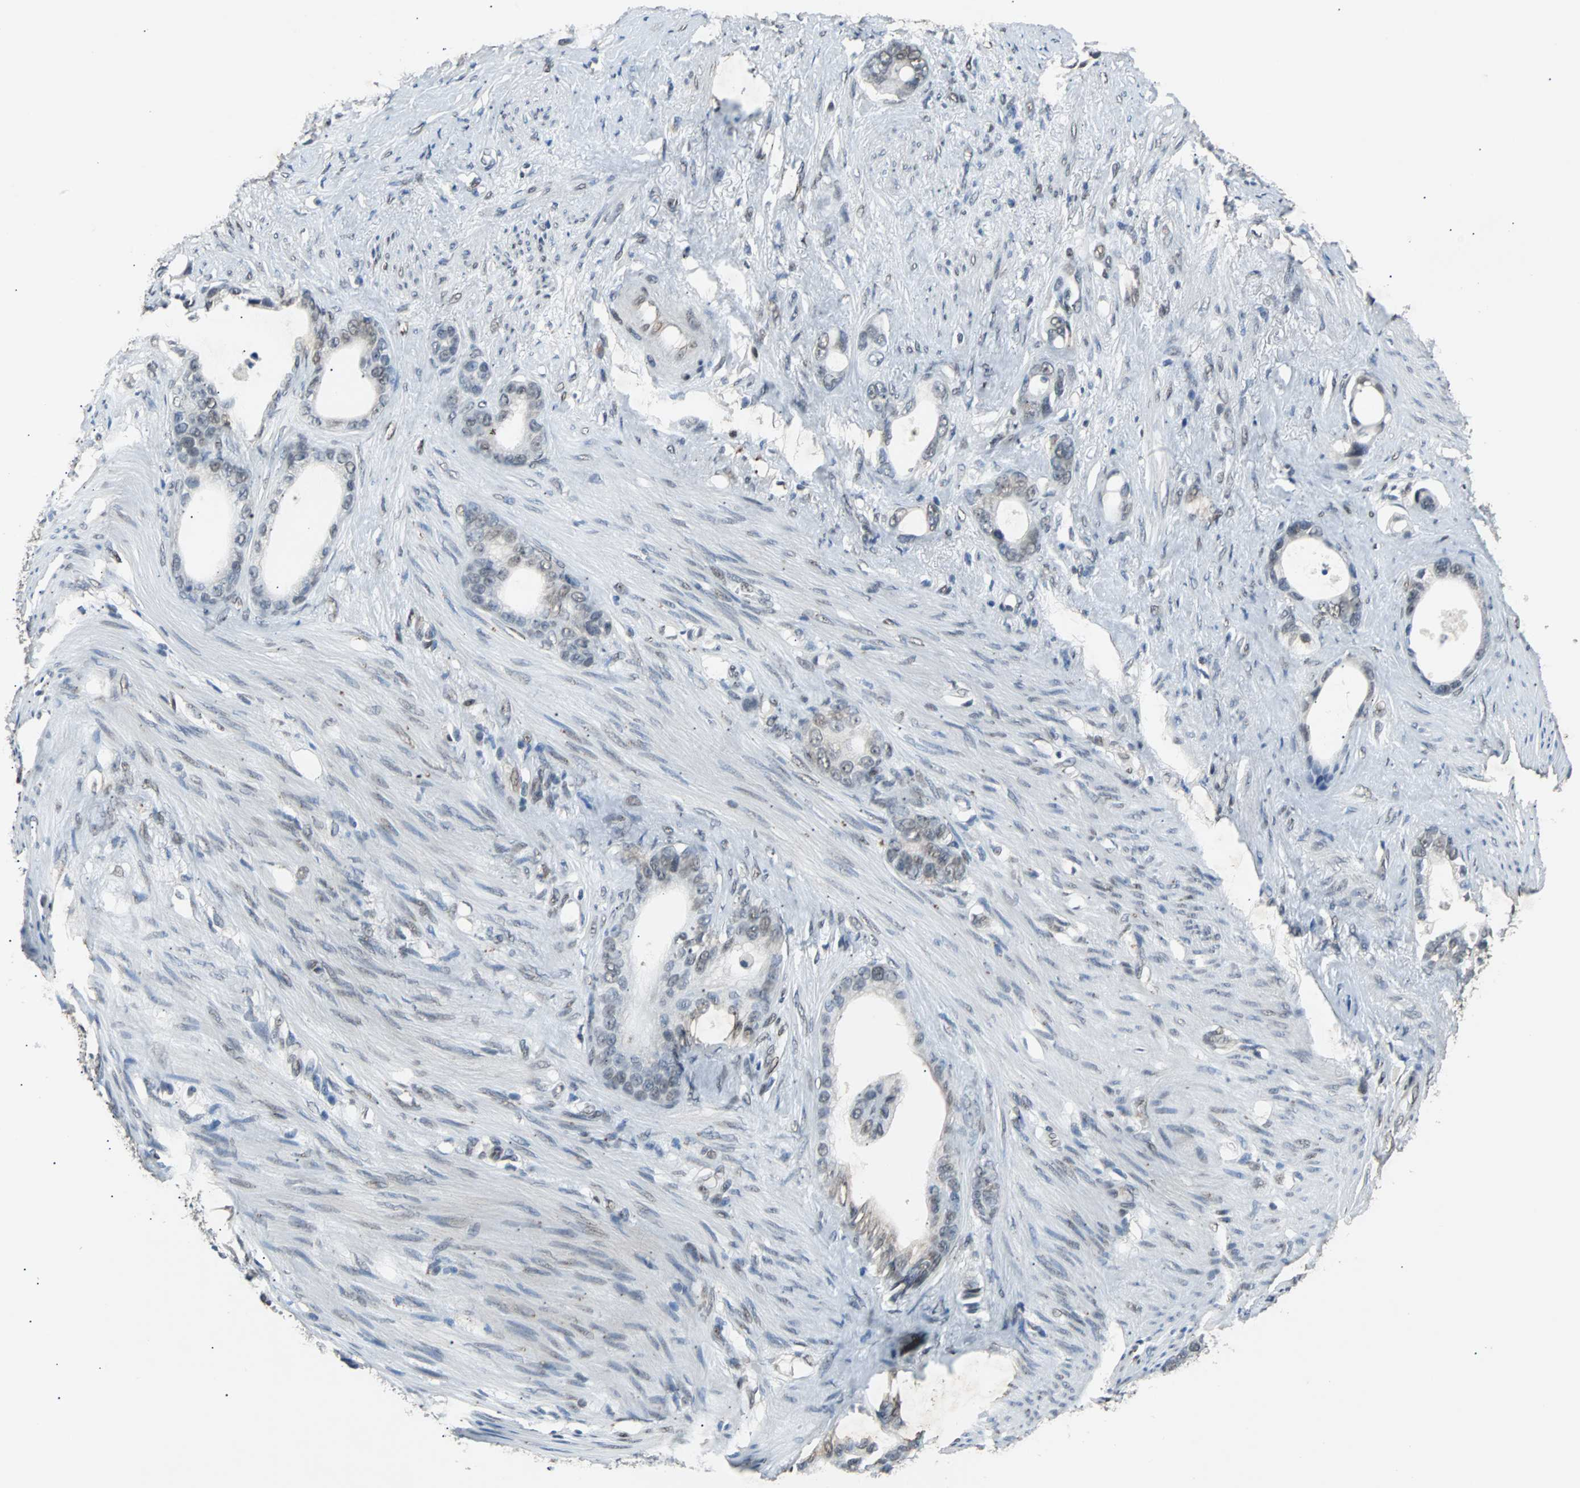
{"staining": {"intensity": "negative", "quantity": "none", "location": "none"}, "tissue": "stomach cancer", "cell_type": "Tumor cells", "image_type": "cancer", "snomed": [{"axis": "morphology", "description": "Adenocarcinoma, NOS"}, {"axis": "topography", "description": "Stomach"}], "caption": "IHC photomicrograph of stomach cancer stained for a protein (brown), which exhibits no staining in tumor cells.", "gene": "PHC1", "patient": {"sex": "female", "age": 75}}